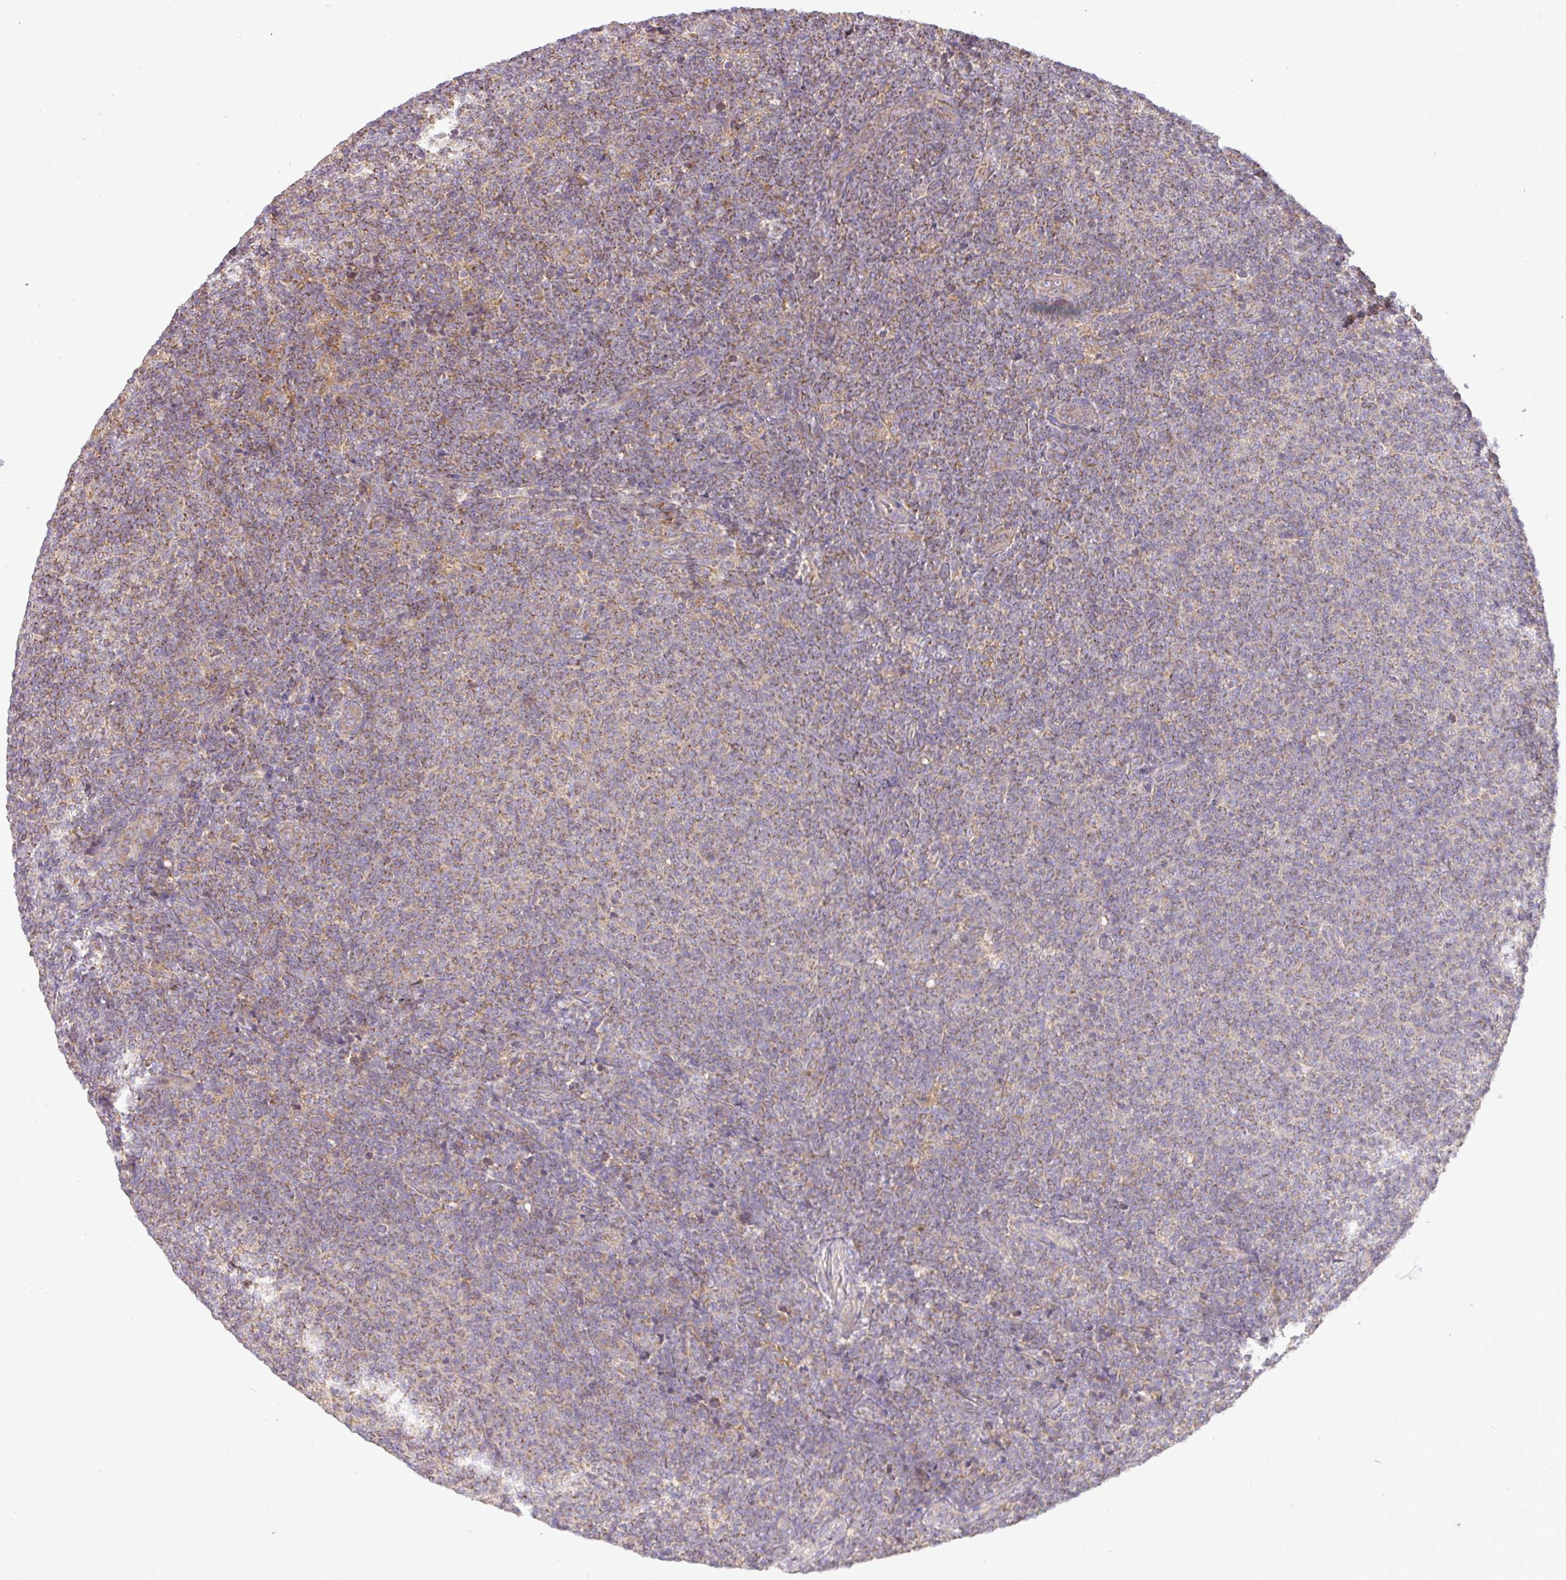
{"staining": {"intensity": "moderate", "quantity": ">75%", "location": "cytoplasmic/membranous"}, "tissue": "lymphoma", "cell_type": "Tumor cells", "image_type": "cancer", "snomed": [{"axis": "morphology", "description": "Malignant lymphoma, non-Hodgkin's type, Low grade"}, {"axis": "topography", "description": "Lymph node"}], "caption": "DAB (3,3'-diaminobenzidine) immunohistochemical staining of malignant lymphoma, non-Hodgkin's type (low-grade) shows moderate cytoplasmic/membranous protein positivity in approximately >75% of tumor cells.", "gene": "ZNF211", "patient": {"sex": "male", "age": 66}}